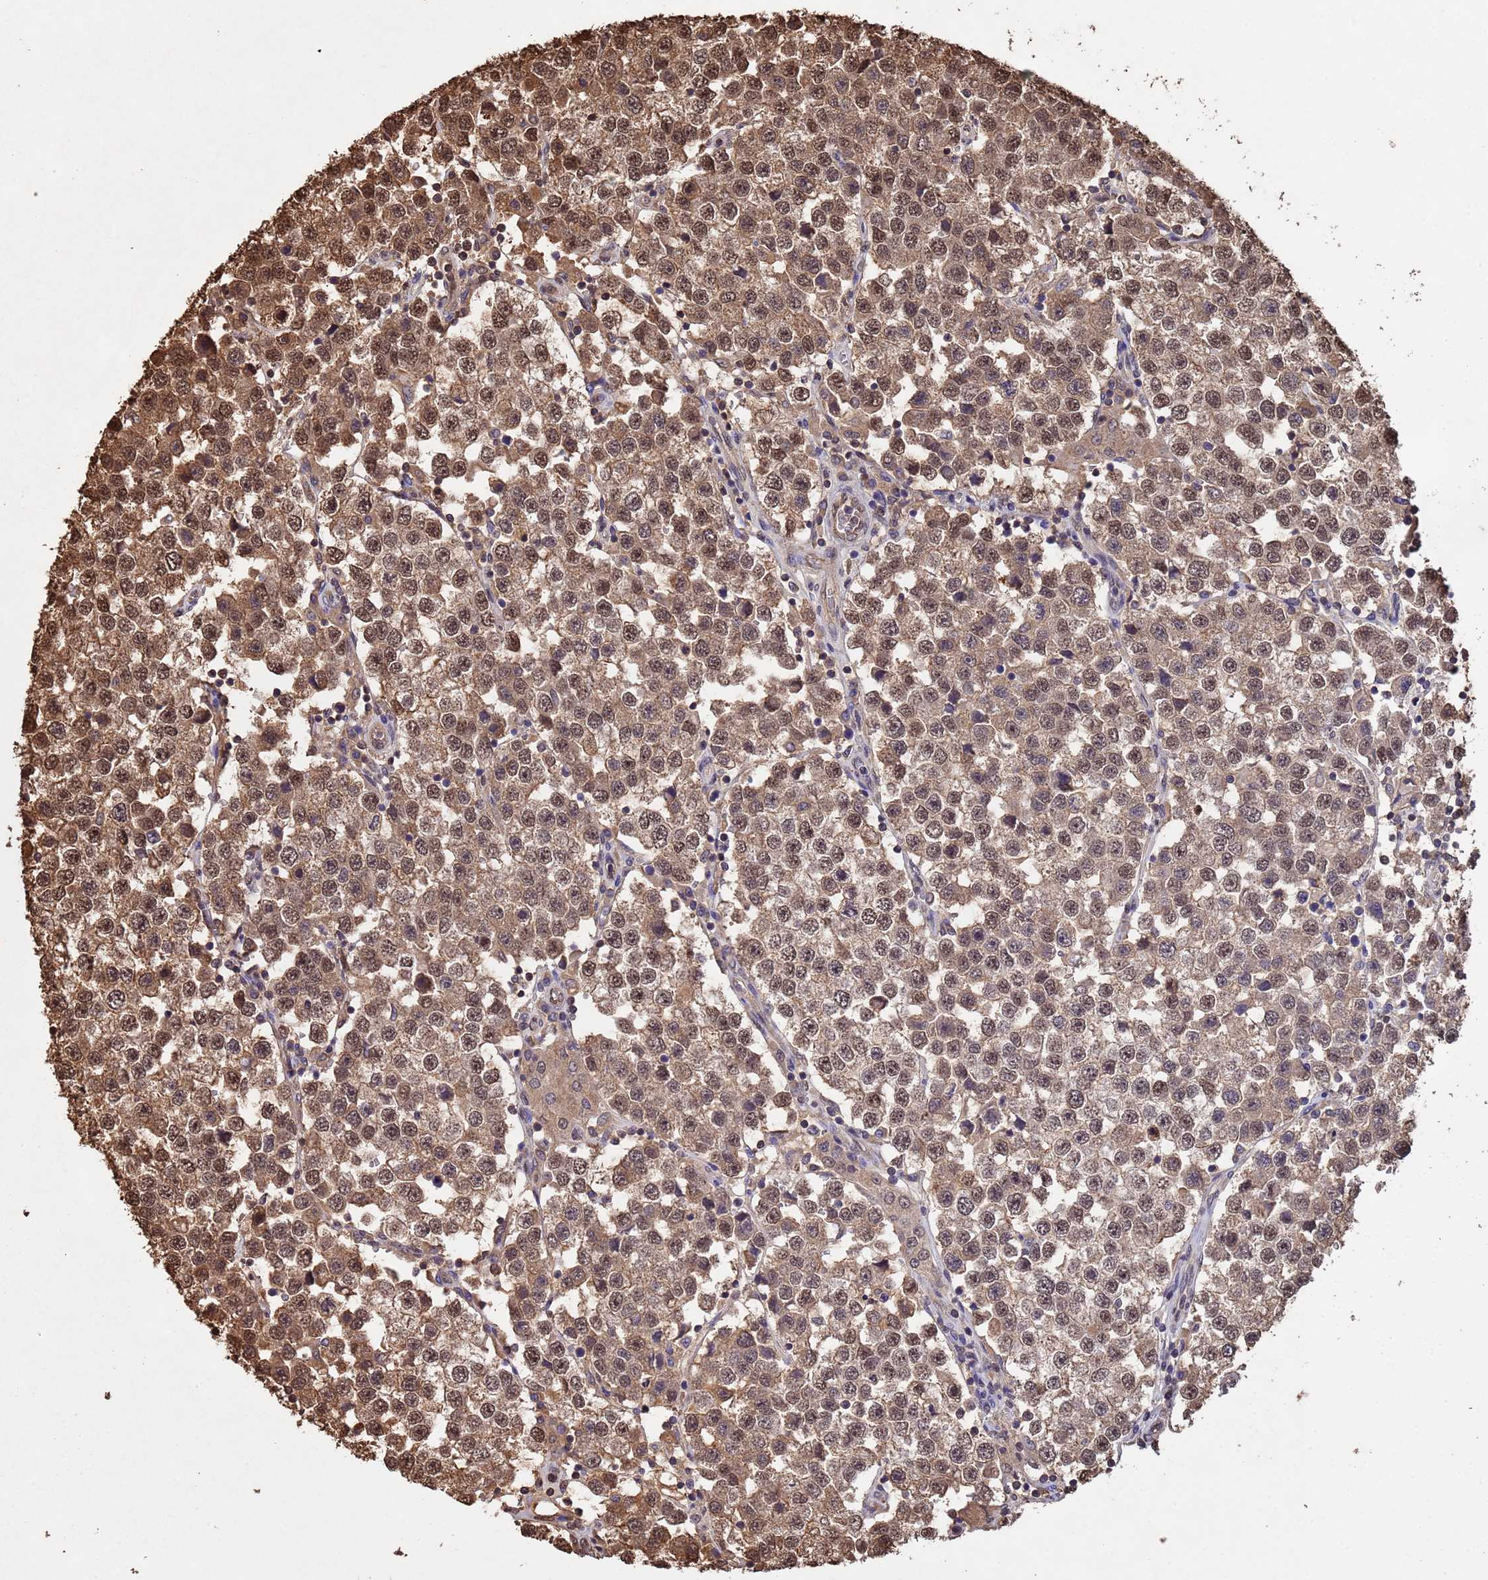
{"staining": {"intensity": "moderate", "quantity": ">75%", "location": "cytoplasmic/membranous,nuclear"}, "tissue": "testis cancer", "cell_type": "Tumor cells", "image_type": "cancer", "snomed": [{"axis": "morphology", "description": "Seminoma, NOS"}, {"axis": "topography", "description": "Testis"}], "caption": "IHC (DAB) staining of testis seminoma reveals moderate cytoplasmic/membranous and nuclear protein positivity in approximately >75% of tumor cells.", "gene": "SUMO4", "patient": {"sex": "male", "age": 37}}